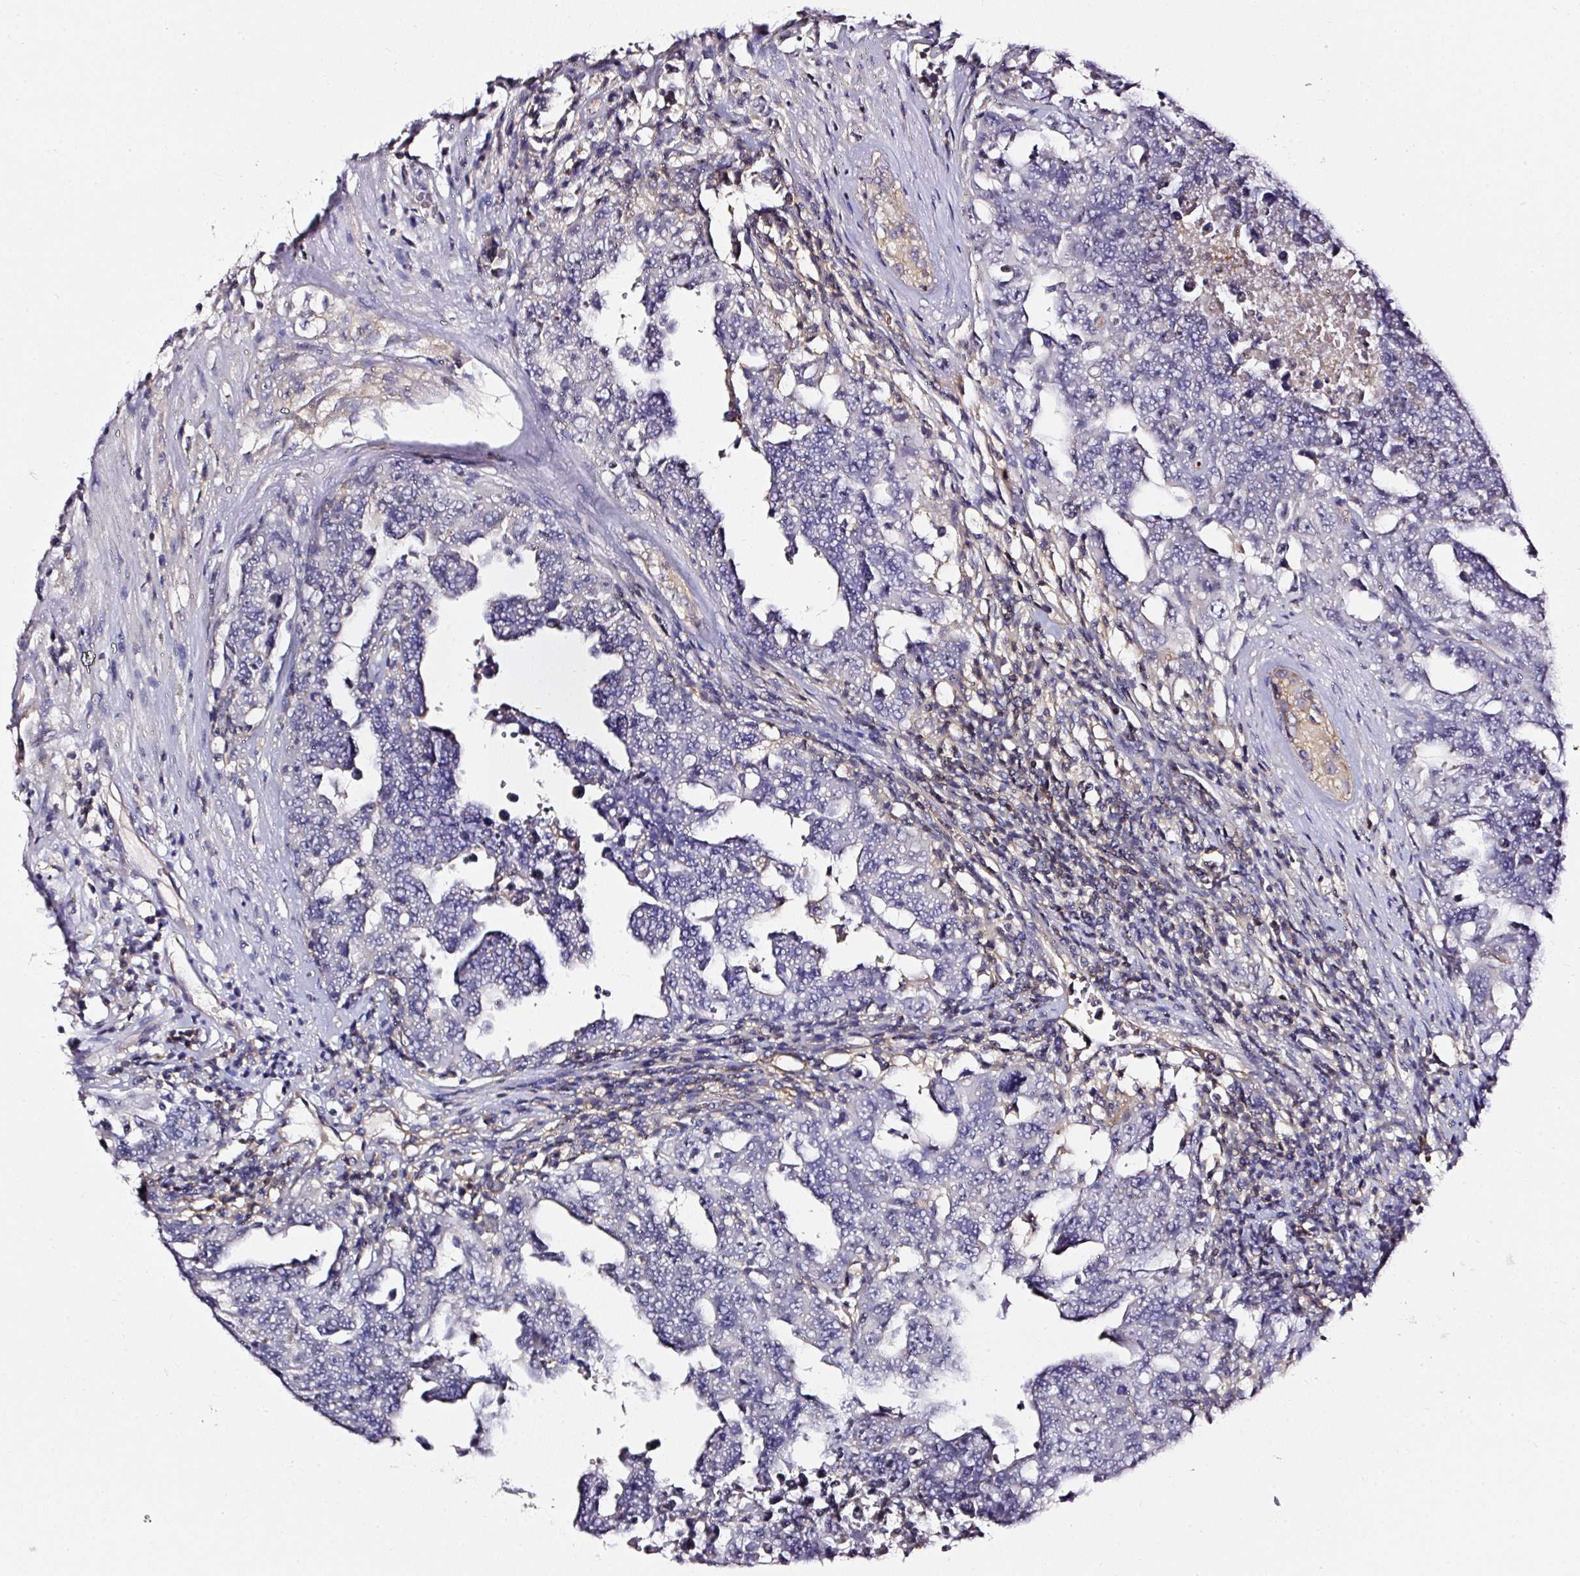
{"staining": {"intensity": "negative", "quantity": "none", "location": "none"}, "tissue": "testis cancer", "cell_type": "Tumor cells", "image_type": "cancer", "snomed": [{"axis": "morphology", "description": "Carcinoma, Embryonal, NOS"}, {"axis": "topography", "description": "Testis"}], "caption": "Photomicrograph shows no significant protein staining in tumor cells of testis cancer (embryonal carcinoma).", "gene": "CD47", "patient": {"sex": "male", "age": 24}}